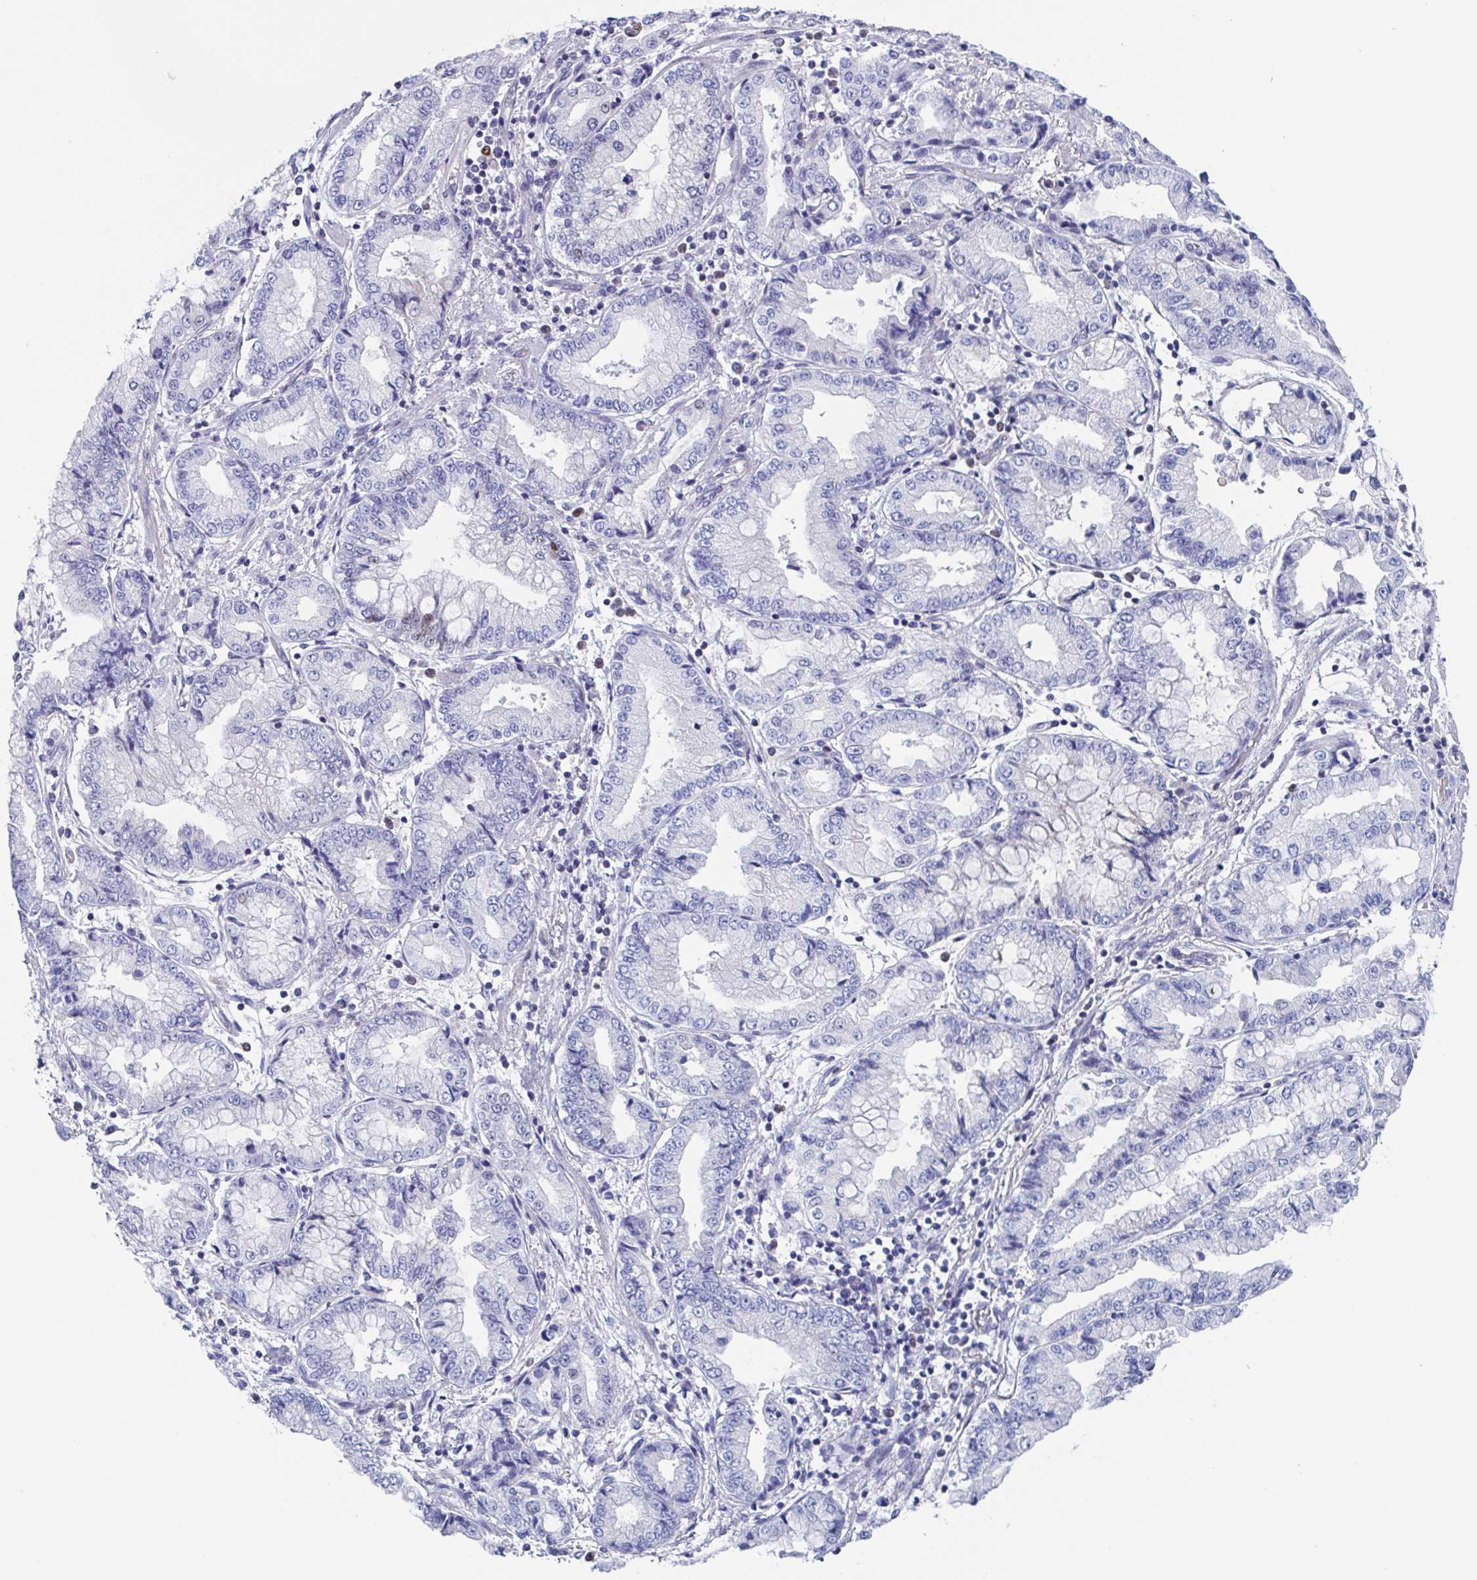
{"staining": {"intensity": "negative", "quantity": "none", "location": "none"}, "tissue": "stomach cancer", "cell_type": "Tumor cells", "image_type": "cancer", "snomed": [{"axis": "morphology", "description": "Adenocarcinoma, NOS"}, {"axis": "topography", "description": "Stomach, upper"}], "caption": "Immunohistochemistry of human stomach adenocarcinoma reveals no expression in tumor cells. Brightfield microscopy of immunohistochemistry (IHC) stained with DAB (brown) and hematoxylin (blue), captured at high magnification.", "gene": "PBOV1", "patient": {"sex": "female", "age": 74}}